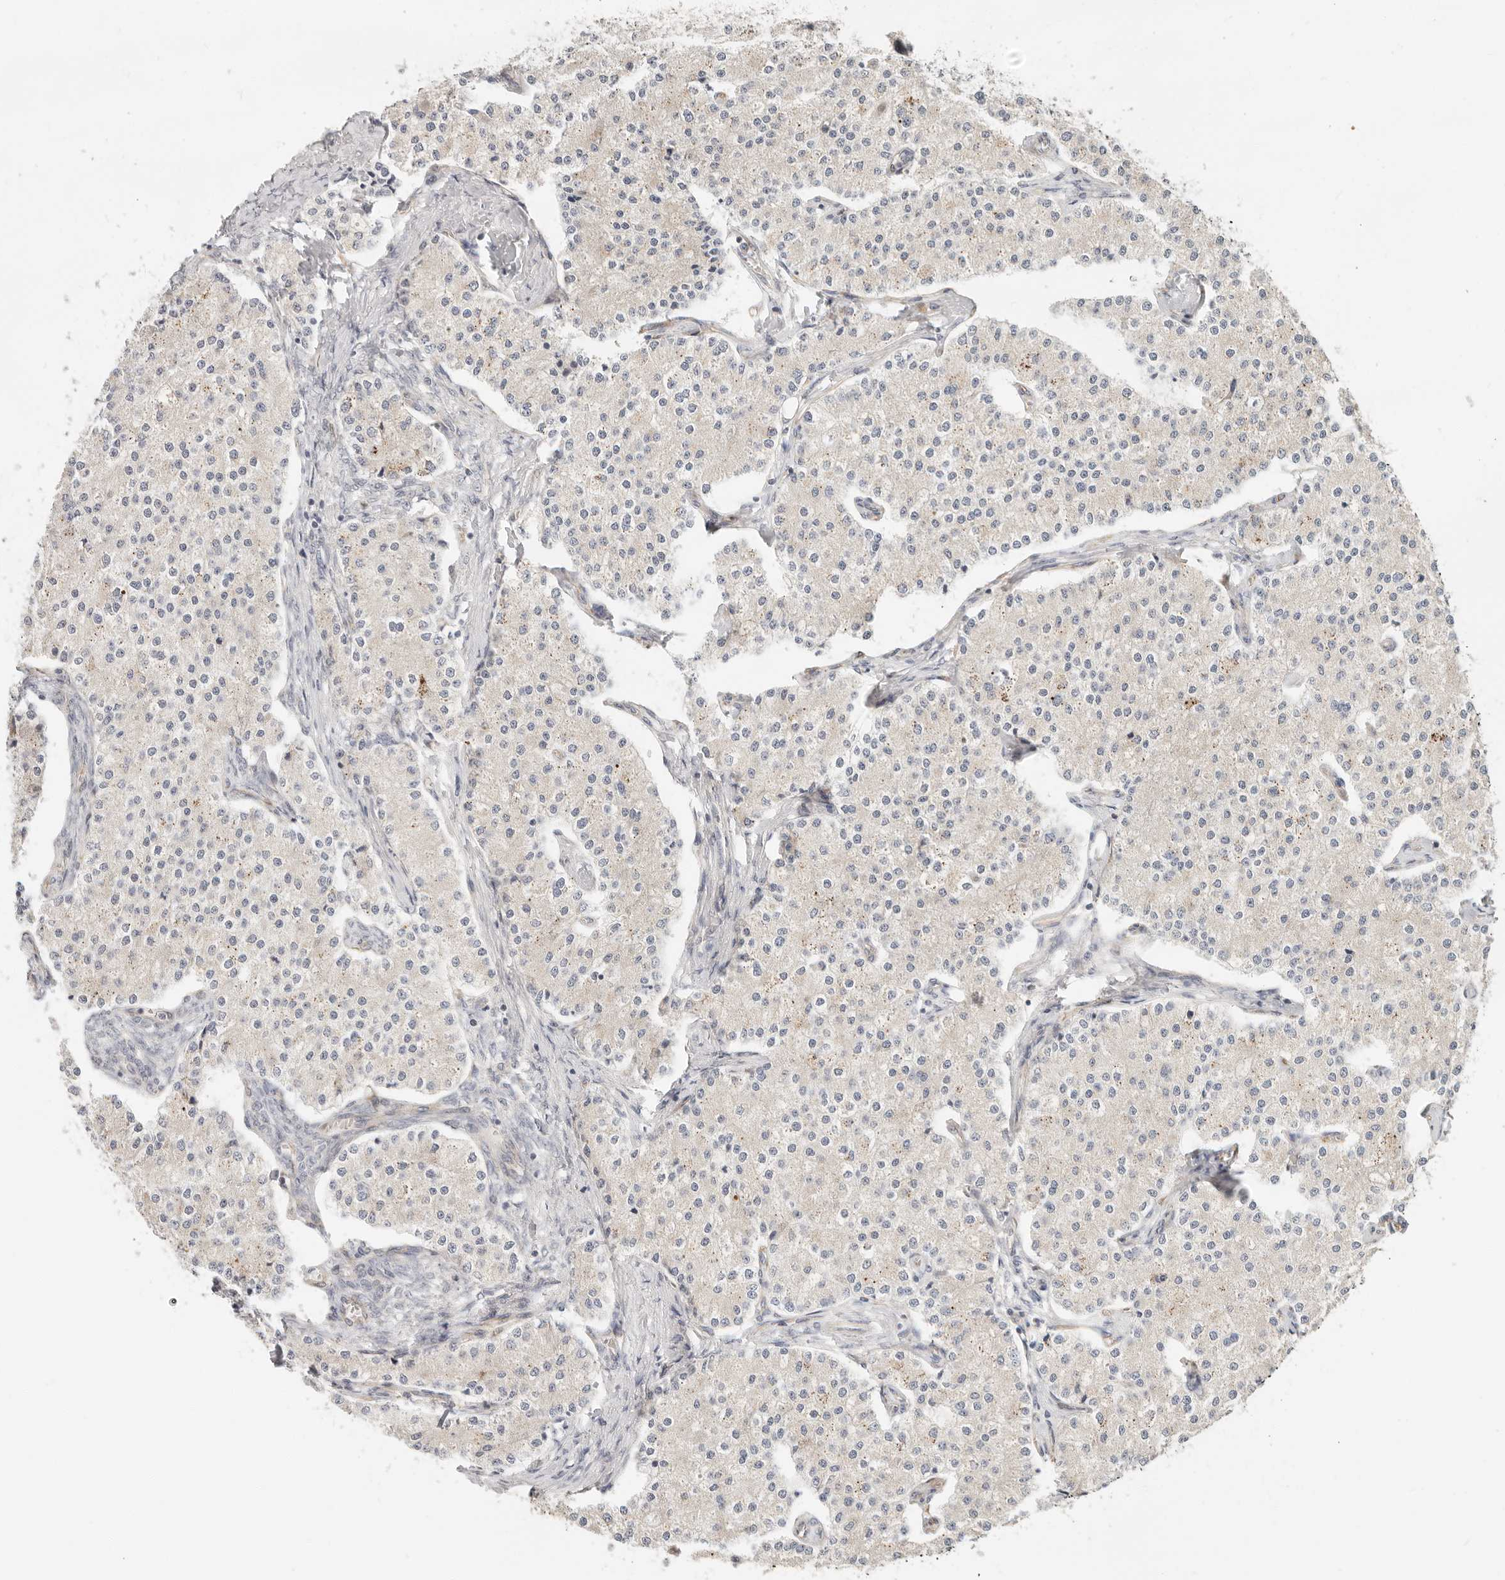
{"staining": {"intensity": "negative", "quantity": "none", "location": "none"}, "tissue": "carcinoid", "cell_type": "Tumor cells", "image_type": "cancer", "snomed": [{"axis": "morphology", "description": "Carcinoid, malignant, NOS"}, {"axis": "topography", "description": "Colon"}], "caption": "Immunohistochemical staining of carcinoid reveals no significant expression in tumor cells.", "gene": "SPRING1", "patient": {"sex": "female", "age": 52}}